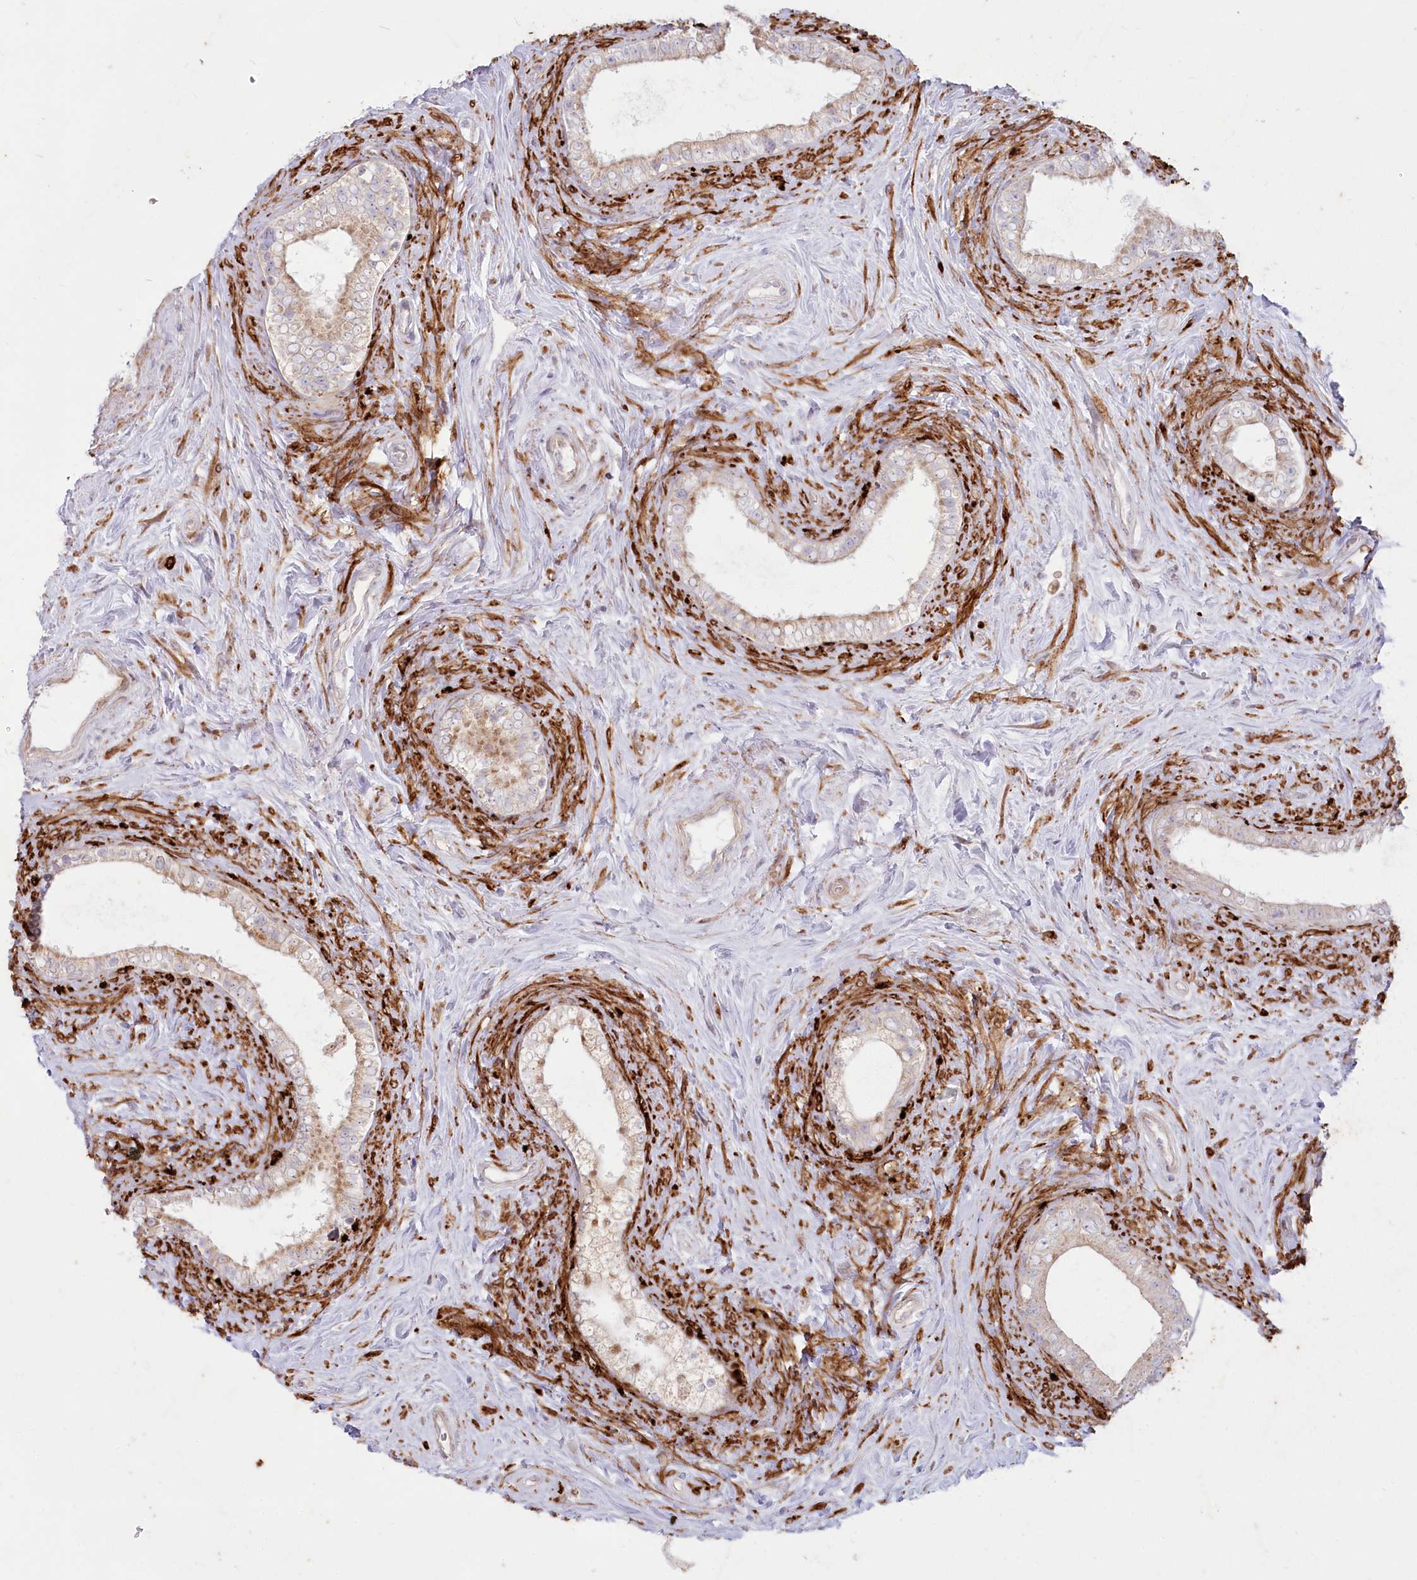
{"staining": {"intensity": "weak", "quantity": "<25%", "location": "cytoplasmic/membranous"}, "tissue": "epididymis", "cell_type": "Glandular cells", "image_type": "normal", "snomed": [{"axis": "morphology", "description": "Normal tissue, NOS"}, {"axis": "topography", "description": "Epididymis"}], "caption": "DAB immunohistochemical staining of benign human epididymis reveals no significant positivity in glandular cells. The staining is performed using DAB brown chromogen with nuclei counter-stained in using hematoxylin.", "gene": "MTG1", "patient": {"sex": "male", "age": 84}}